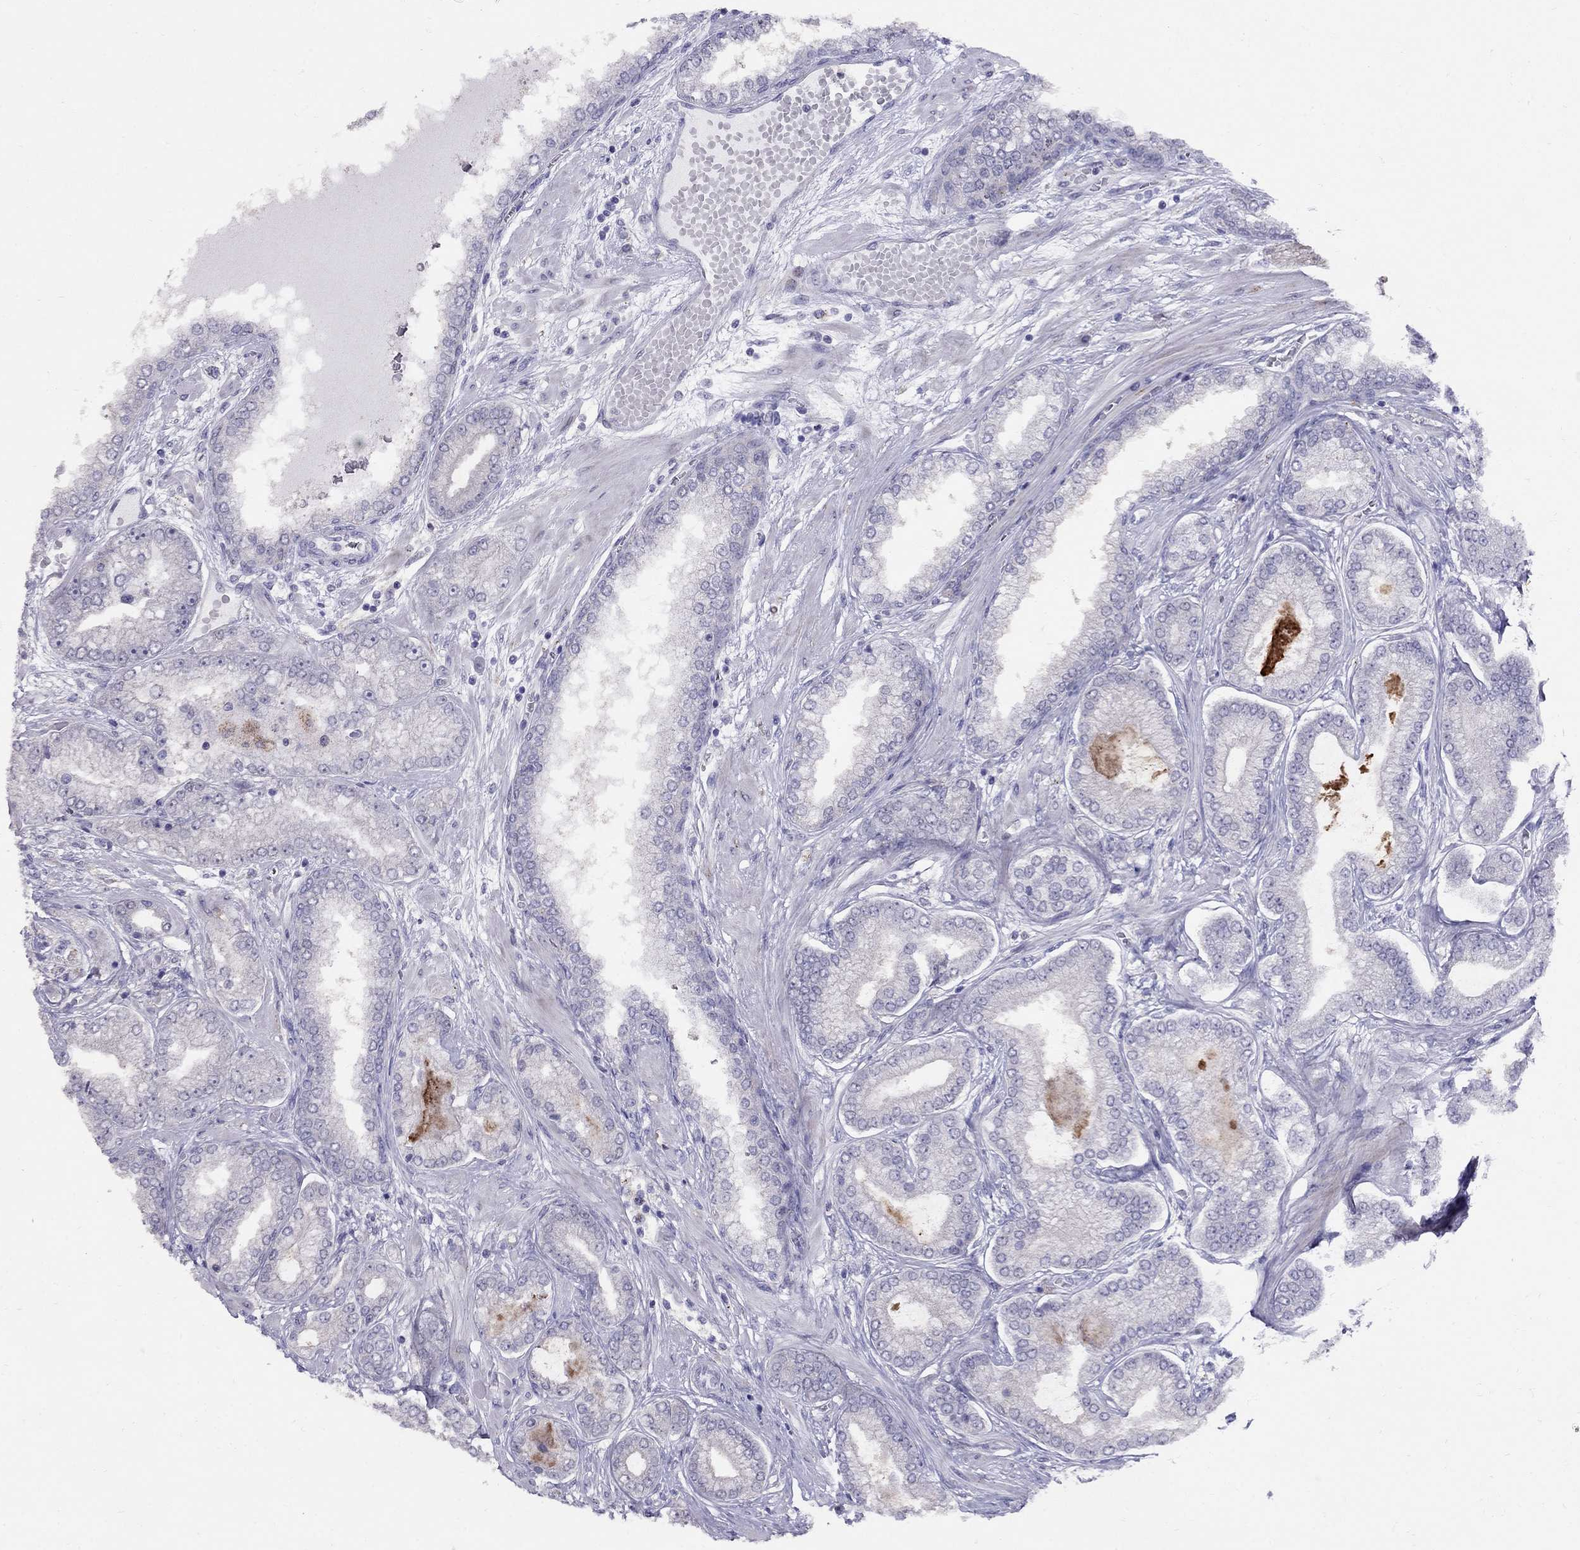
{"staining": {"intensity": "negative", "quantity": "none", "location": "none"}, "tissue": "prostate cancer", "cell_type": "Tumor cells", "image_type": "cancer", "snomed": [{"axis": "morphology", "description": "Adenocarcinoma, Low grade"}, {"axis": "topography", "description": "Prostate"}], "caption": "The IHC image has no significant expression in tumor cells of adenocarcinoma (low-grade) (prostate) tissue. The staining was performed using DAB (3,3'-diaminobenzidine) to visualize the protein expression in brown, while the nuclei were stained in blue with hematoxylin (Magnification: 20x).", "gene": "MAGEB4", "patient": {"sex": "male", "age": 57}}